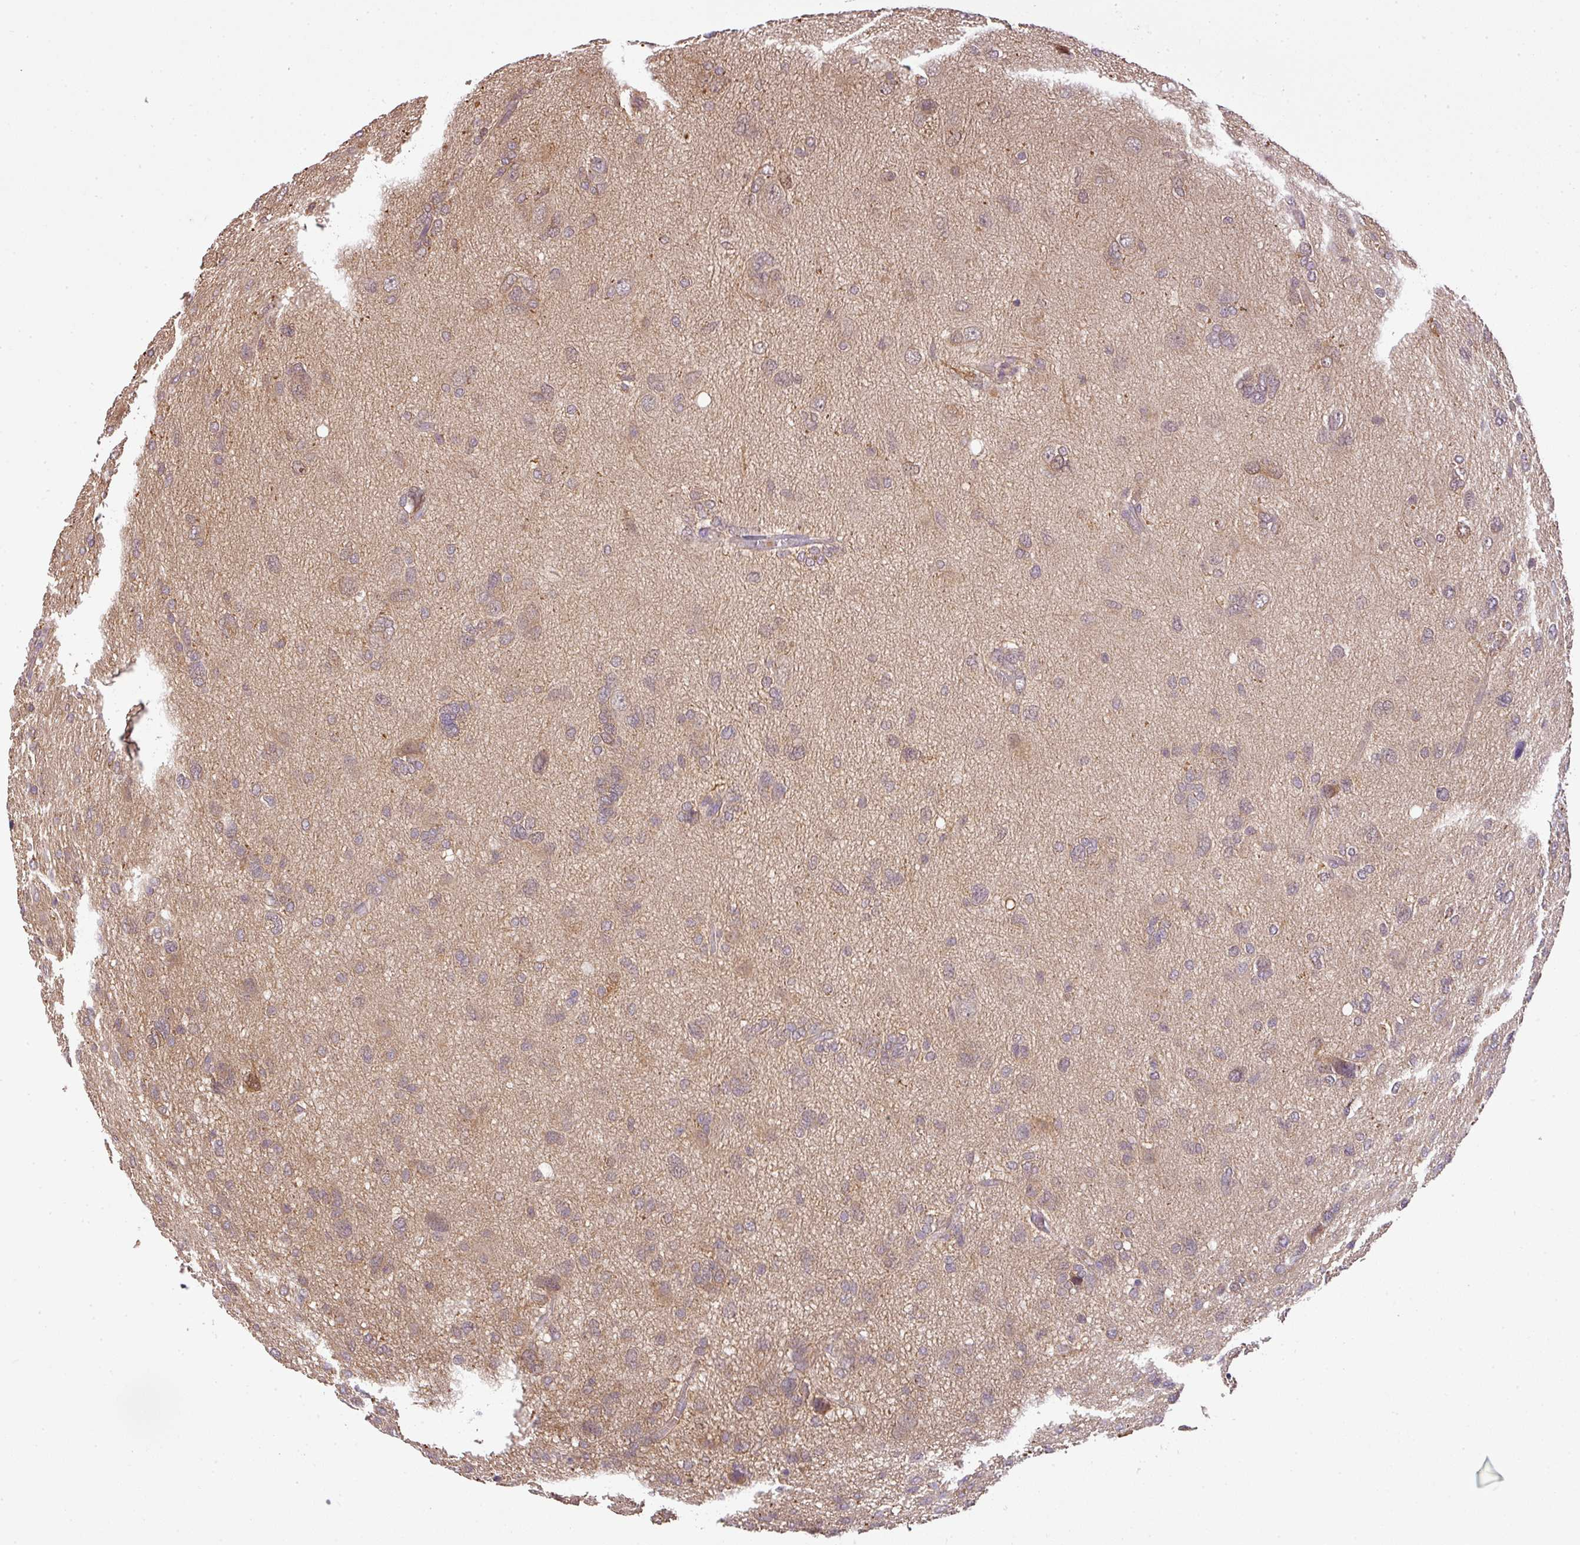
{"staining": {"intensity": "weak", "quantity": "<25%", "location": "cytoplasmic/membranous"}, "tissue": "glioma", "cell_type": "Tumor cells", "image_type": "cancer", "snomed": [{"axis": "morphology", "description": "Glioma, malignant, High grade"}, {"axis": "topography", "description": "Brain"}], "caption": "High power microscopy image of an immunohistochemistry image of glioma, revealing no significant staining in tumor cells.", "gene": "TCL1B", "patient": {"sex": "female", "age": 59}}